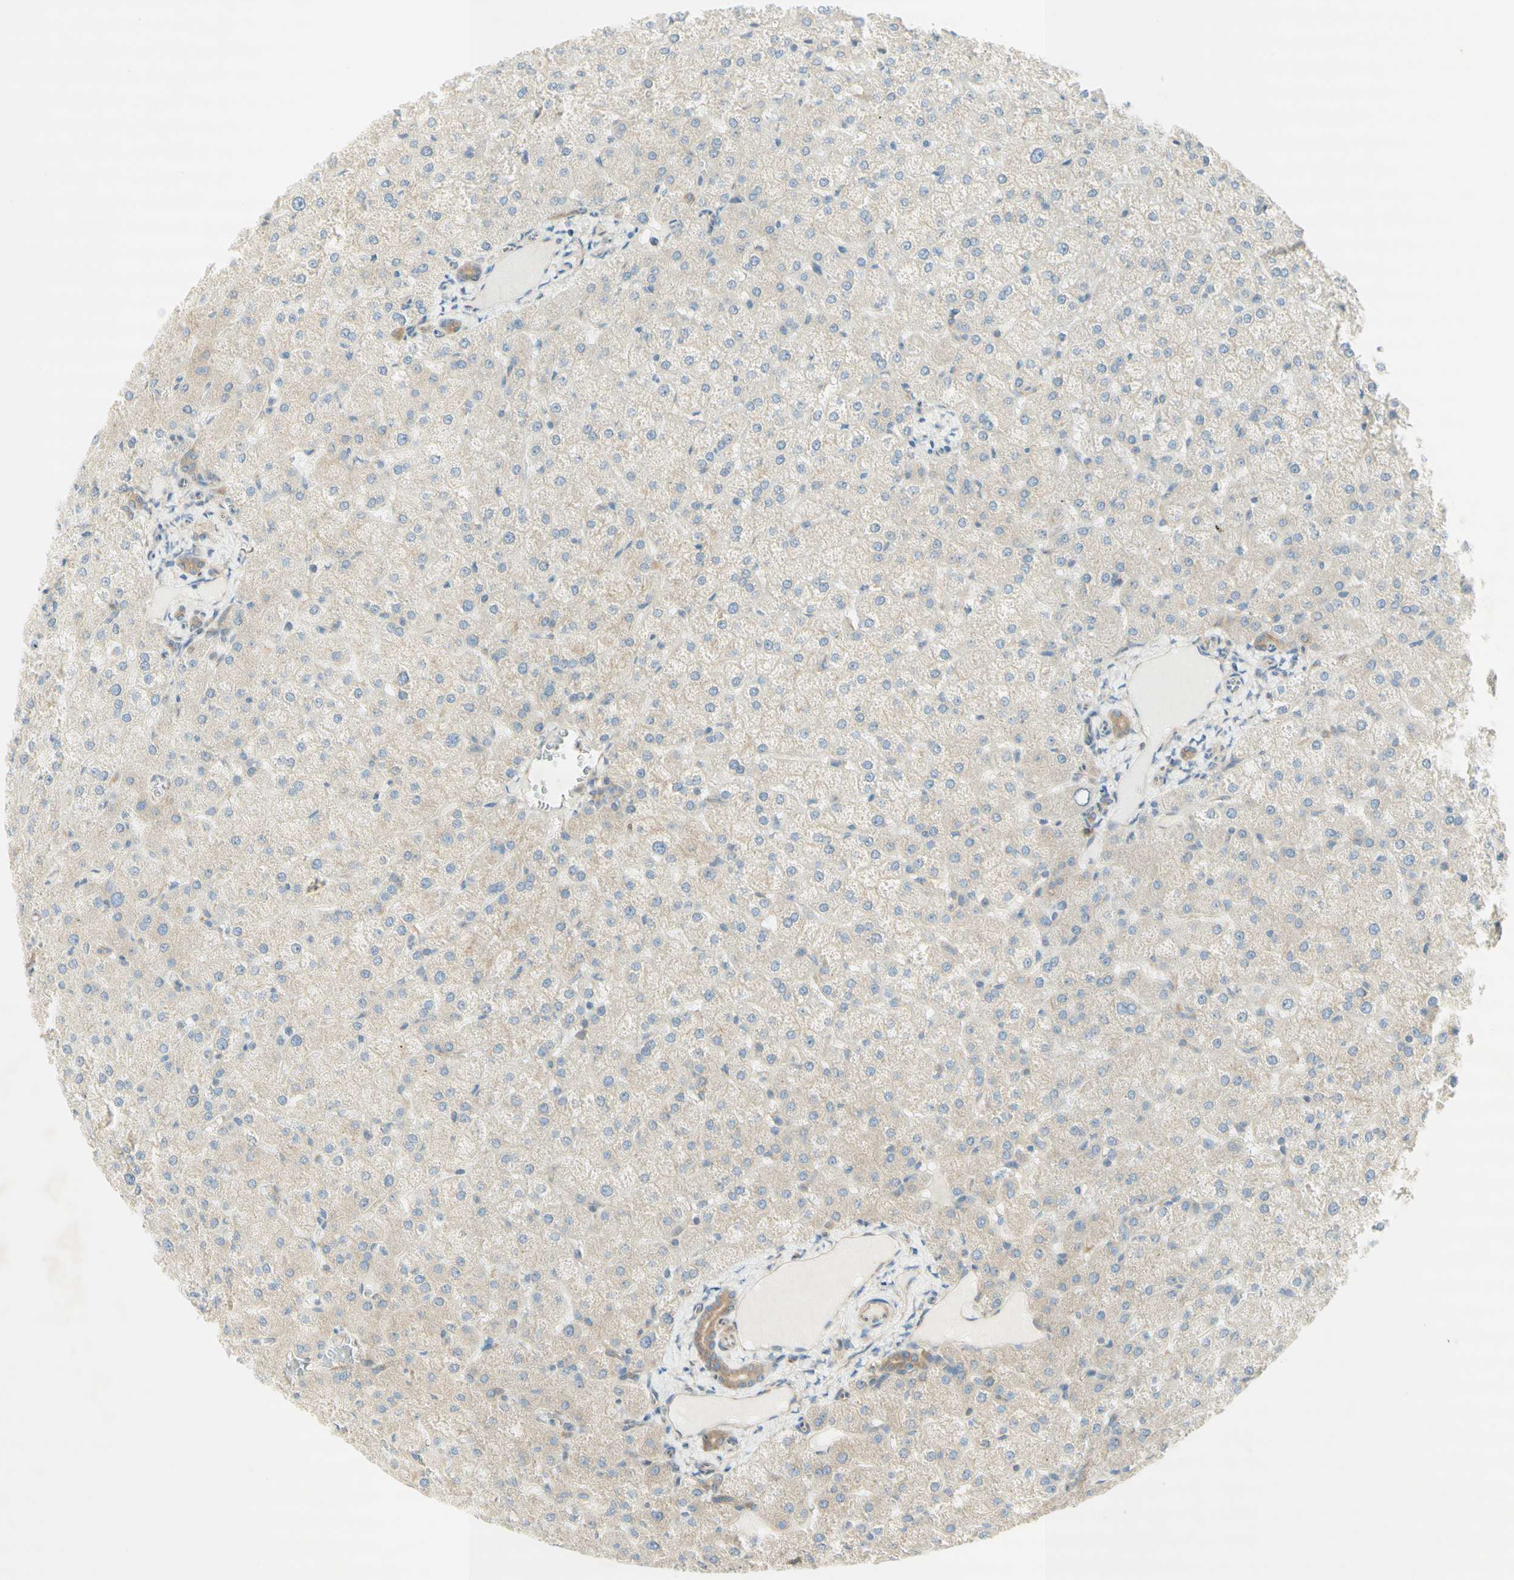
{"staining": {"intensity": "weak", "quantity": ">75%", "location": "cytoplasmic/membranous"}, "tissue": "liver", "cell_type": "Cholangiocytes", "image_type": "normal", "snomed": [{"axis": "morphology", "description": "Normal tissue, NOS"}, {"axis": "topography", "description": "Liver"}], "caption": "Protein expression by immunohistochemistry shows weak cytoplasmic/membranous staining in approximately >75% of cholangiocytes in benign liver.", "gene": "DYNC1H1", "patient": {"sex": "female", "age": 32}}